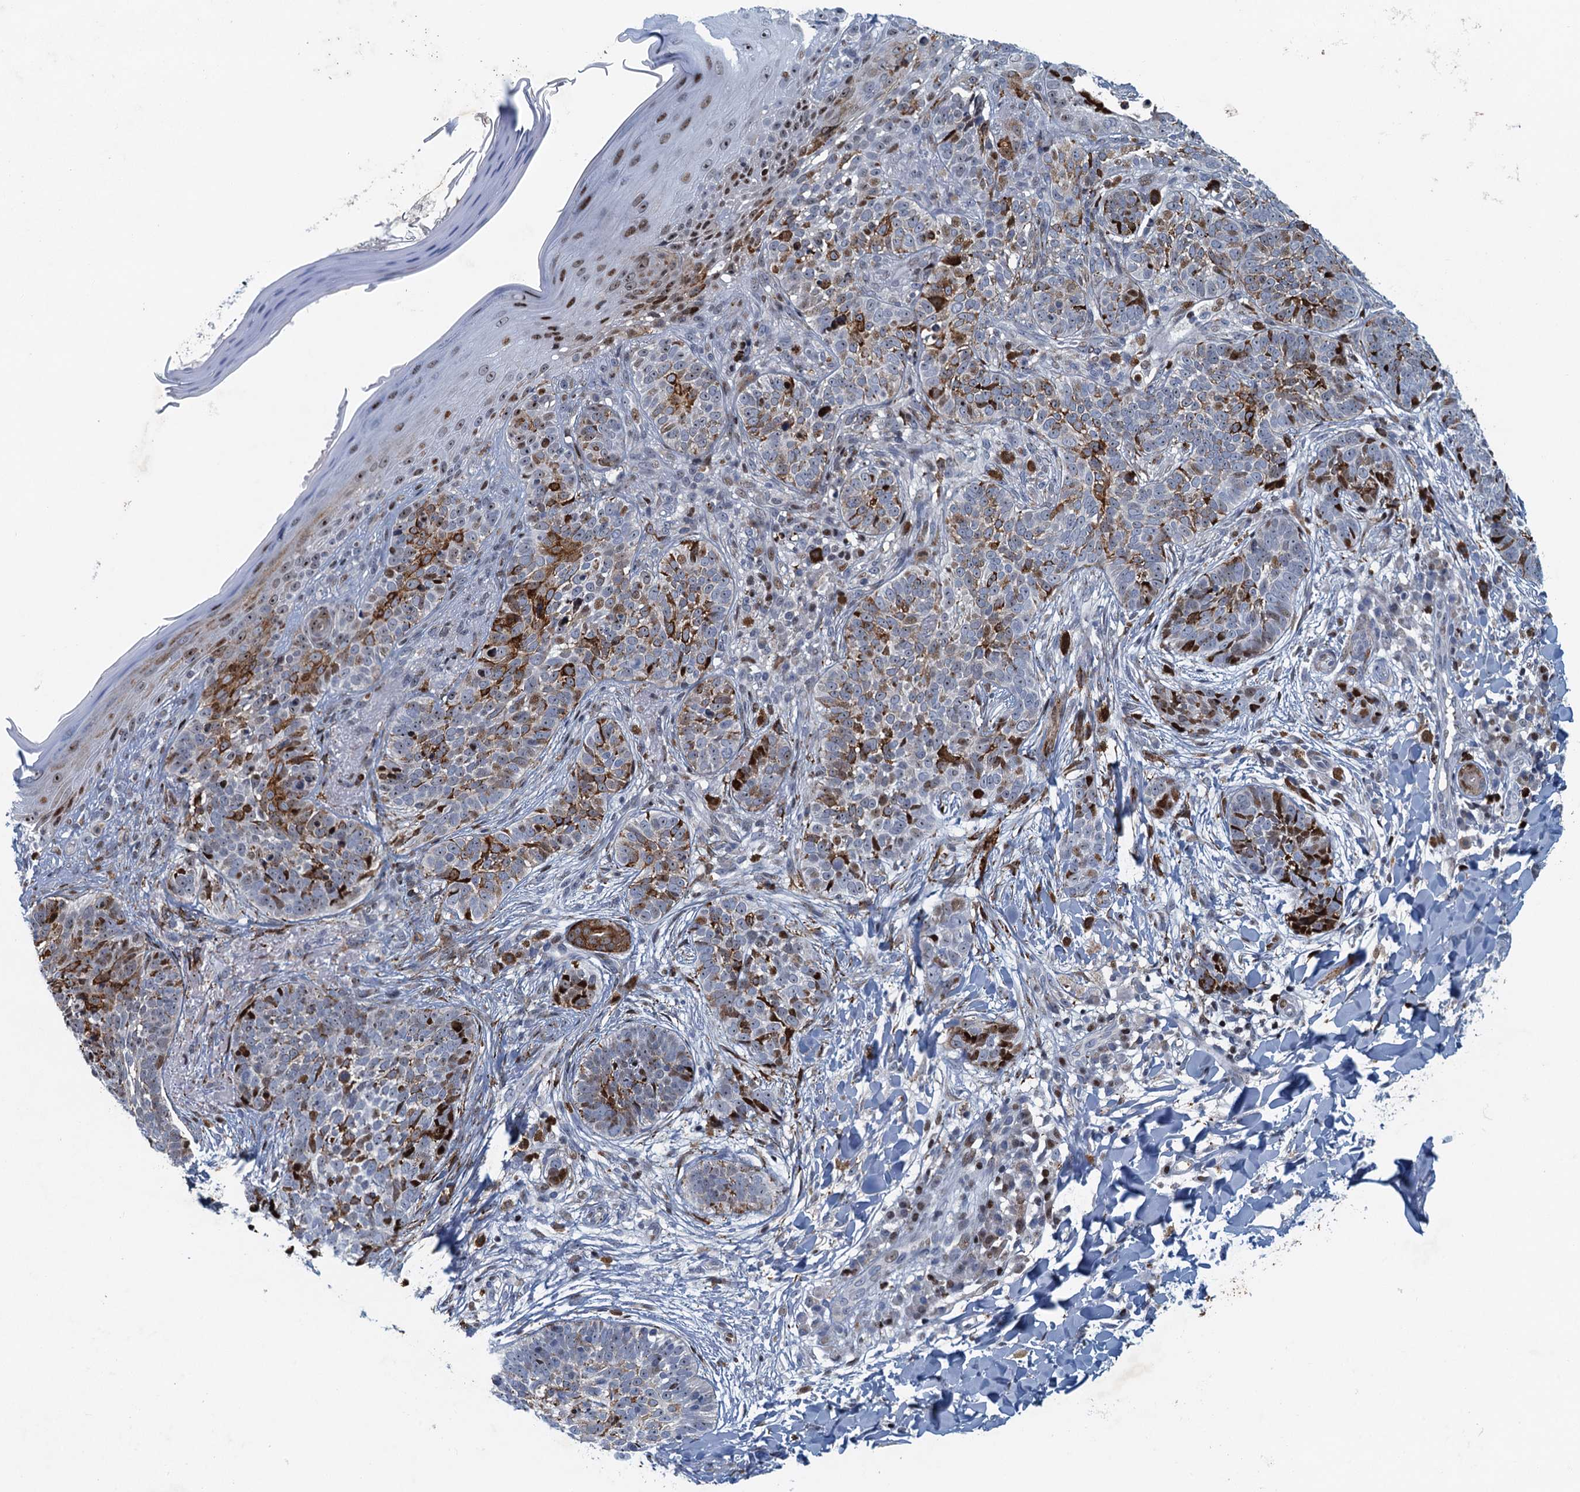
{"staining": {"intensity": "moderate", "quantity": "<25%", "location": "cytoplasmic/membranous"}, "tissue": "skin cancer", "cell_type": "Tumor cells", "image_type": "cancer", "snomed": [{"axis": "morphology", "description": "Basal cell carcinoma"}, {"axis": "topography", "description": "Skin"}], "caption": "High-power microscopy captured an immunohistochemistry (IHC) histopathology image of skin basal cell carcinoma, revealing moderate cytoplasmic/membranous expression in approximately <25% of tumor cells. (Stains: DAB in brown, nuclei in blue, Microscopy: brightfield microscopy at high magnification).", "gene": "ANKRD13D", "patient": {"sex": "female", "age": 61}}